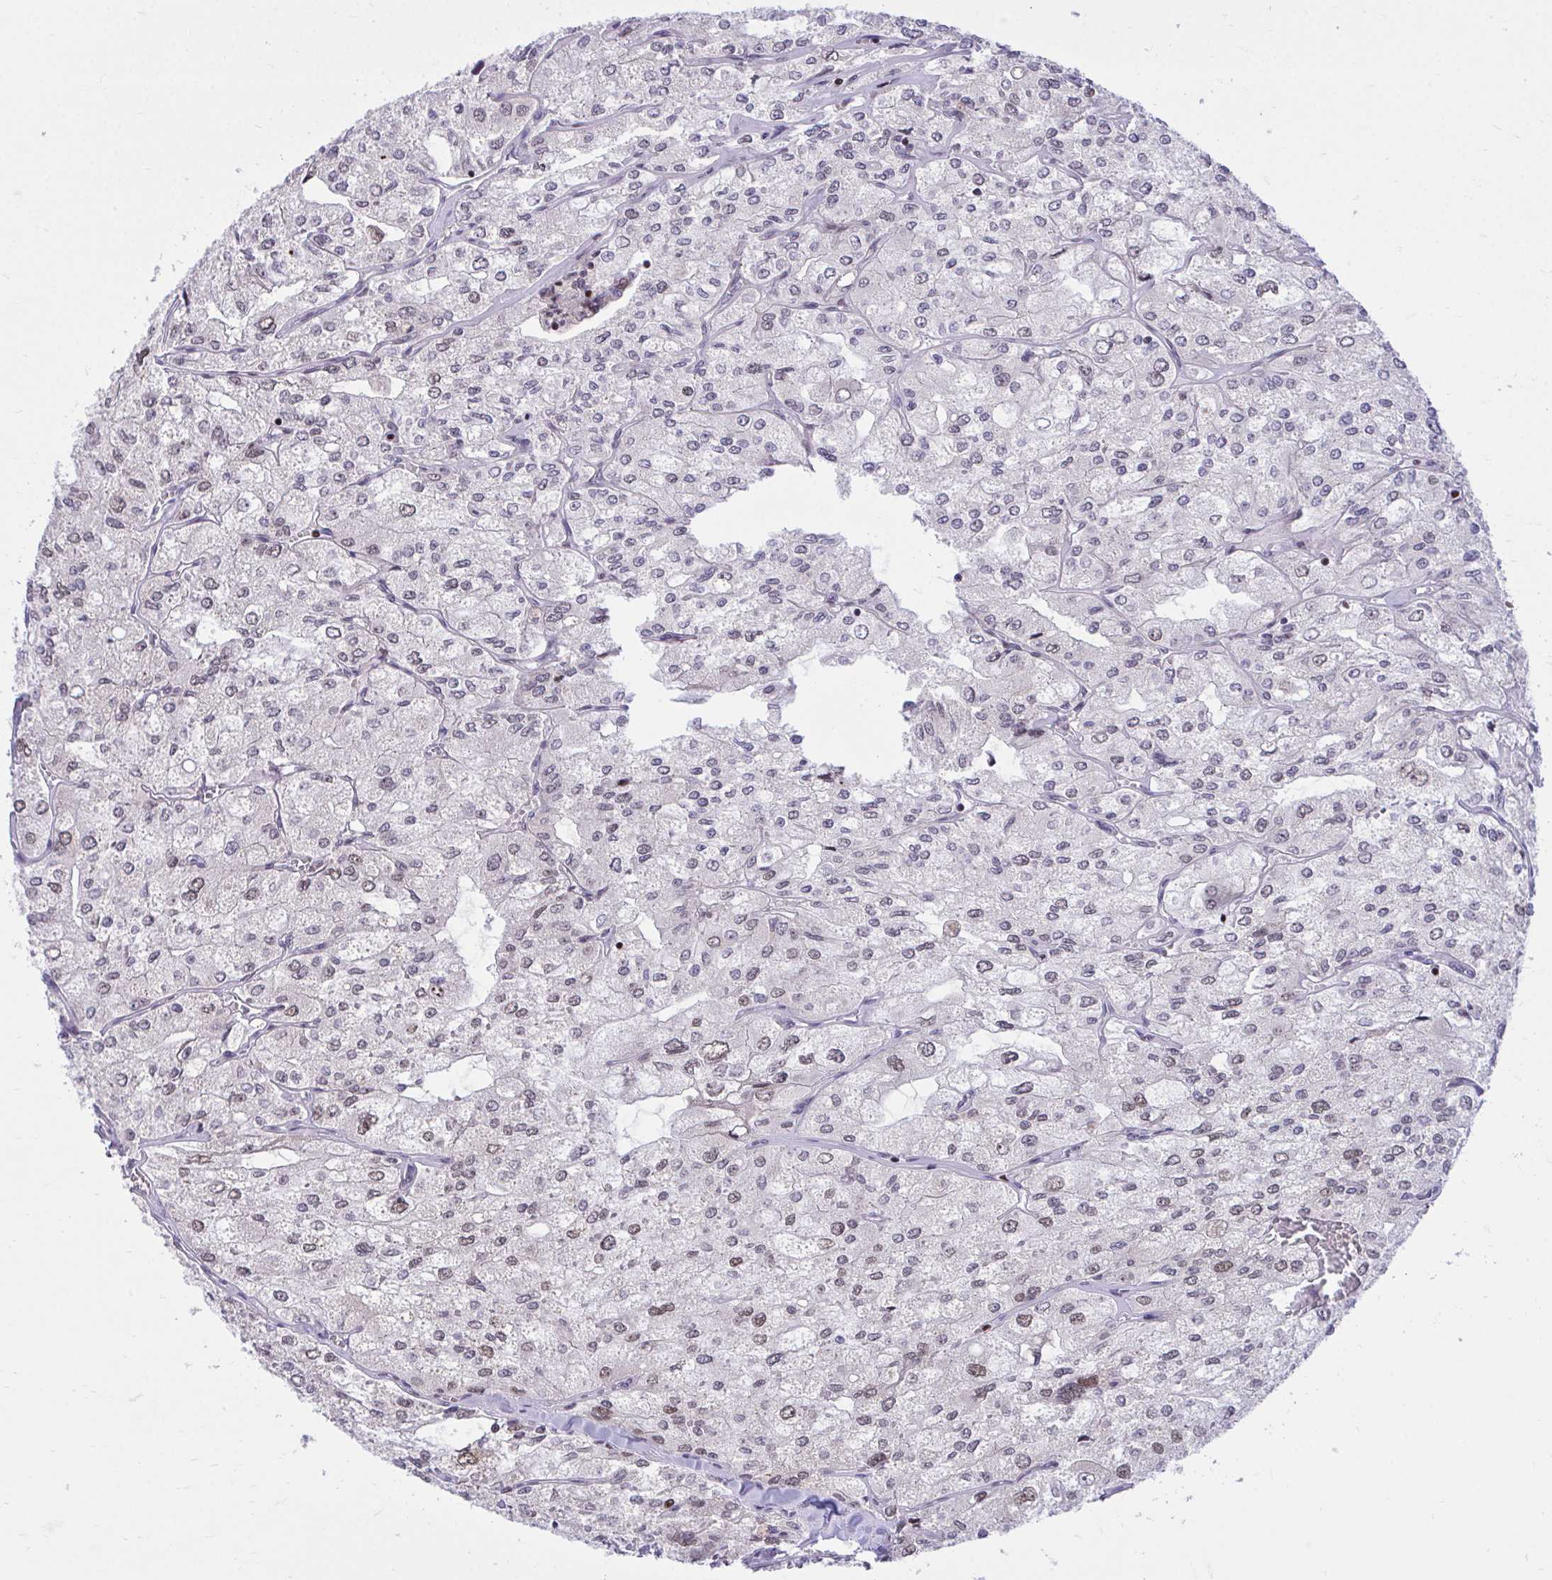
{"staining": {"intensity": "weak", "quantity": "<25%", "location": "nuclear"}, "tissue": "renal cancer", "cell_type": "Tumor cells", "image_type": "cancer", "snomed": [{"axis": "morphology", "description": "Adenocarcinoma, NOS"}, {"axis": "topography", "description": "Kidney"}], "caption": "Immunohistochemistry of renal cancer exhibits no expression in tumor cells.", "gene": "C14orf39", "patient": {"sex": "female", "age": 70}}